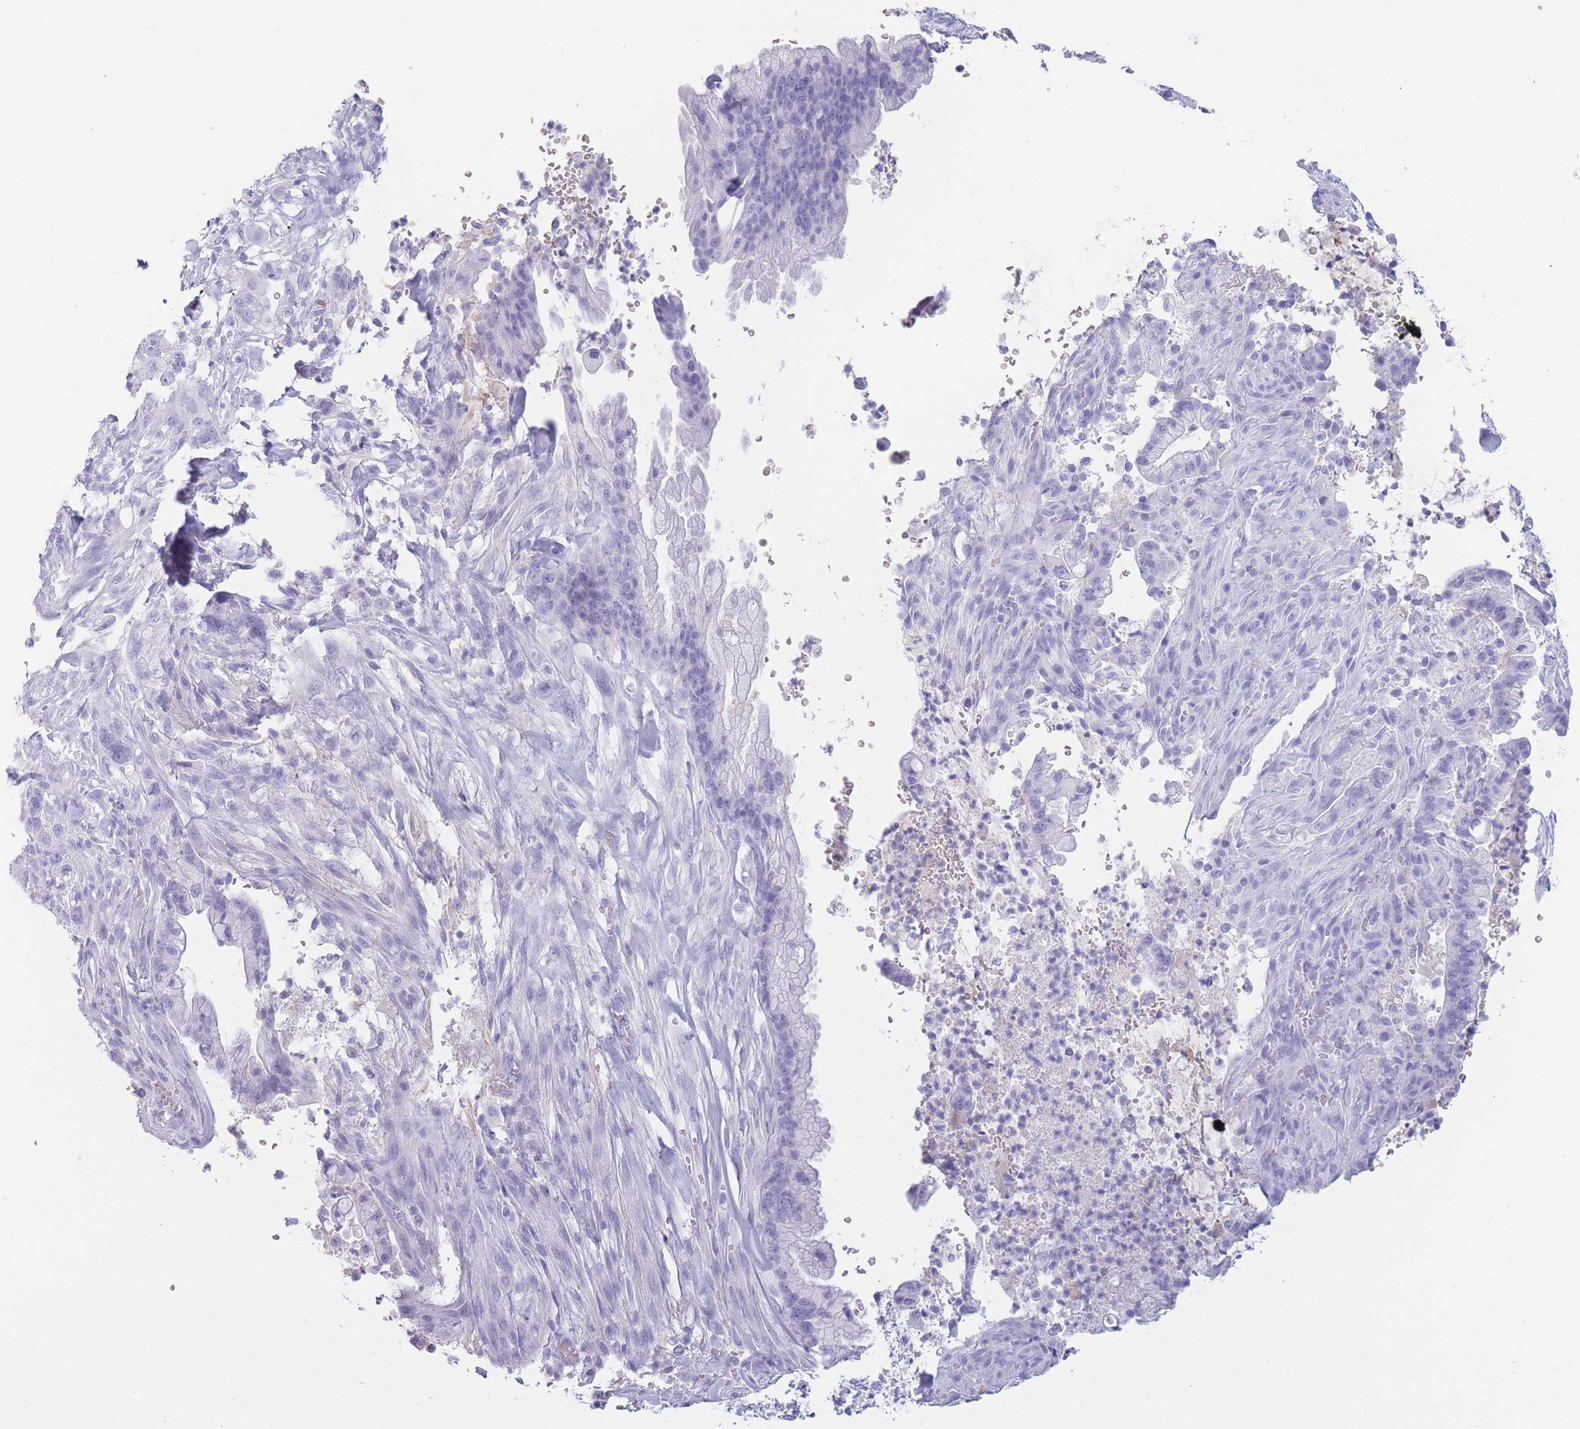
{"staining": {"intensity": "negative", "quantity": "none", "location": "none"}, "tissue": "pancreatic cancer", "cell_type": "Tumor cells", "image_type": "cancer", "snomed": [{"axis": "morphology", "description": "Adenocarcinoma, NOS"}, {"axis": "topography", "description": "Pancreas"}], "caption": "High power microscopy image of an immunohistochemistry (IHC) micrograph of adenocarcinoma (pancreatic), revealing no significant staining in tumor cells. The staining was performed using DAB (3,3'-diaminobenzidine) to visualize the protein expression in brown, while the nuclei were stained in blue with hematoxylin (Magnification: 20x).", "gene": "TNFSF11", "patient": {"sex": "male", "age": 44}}